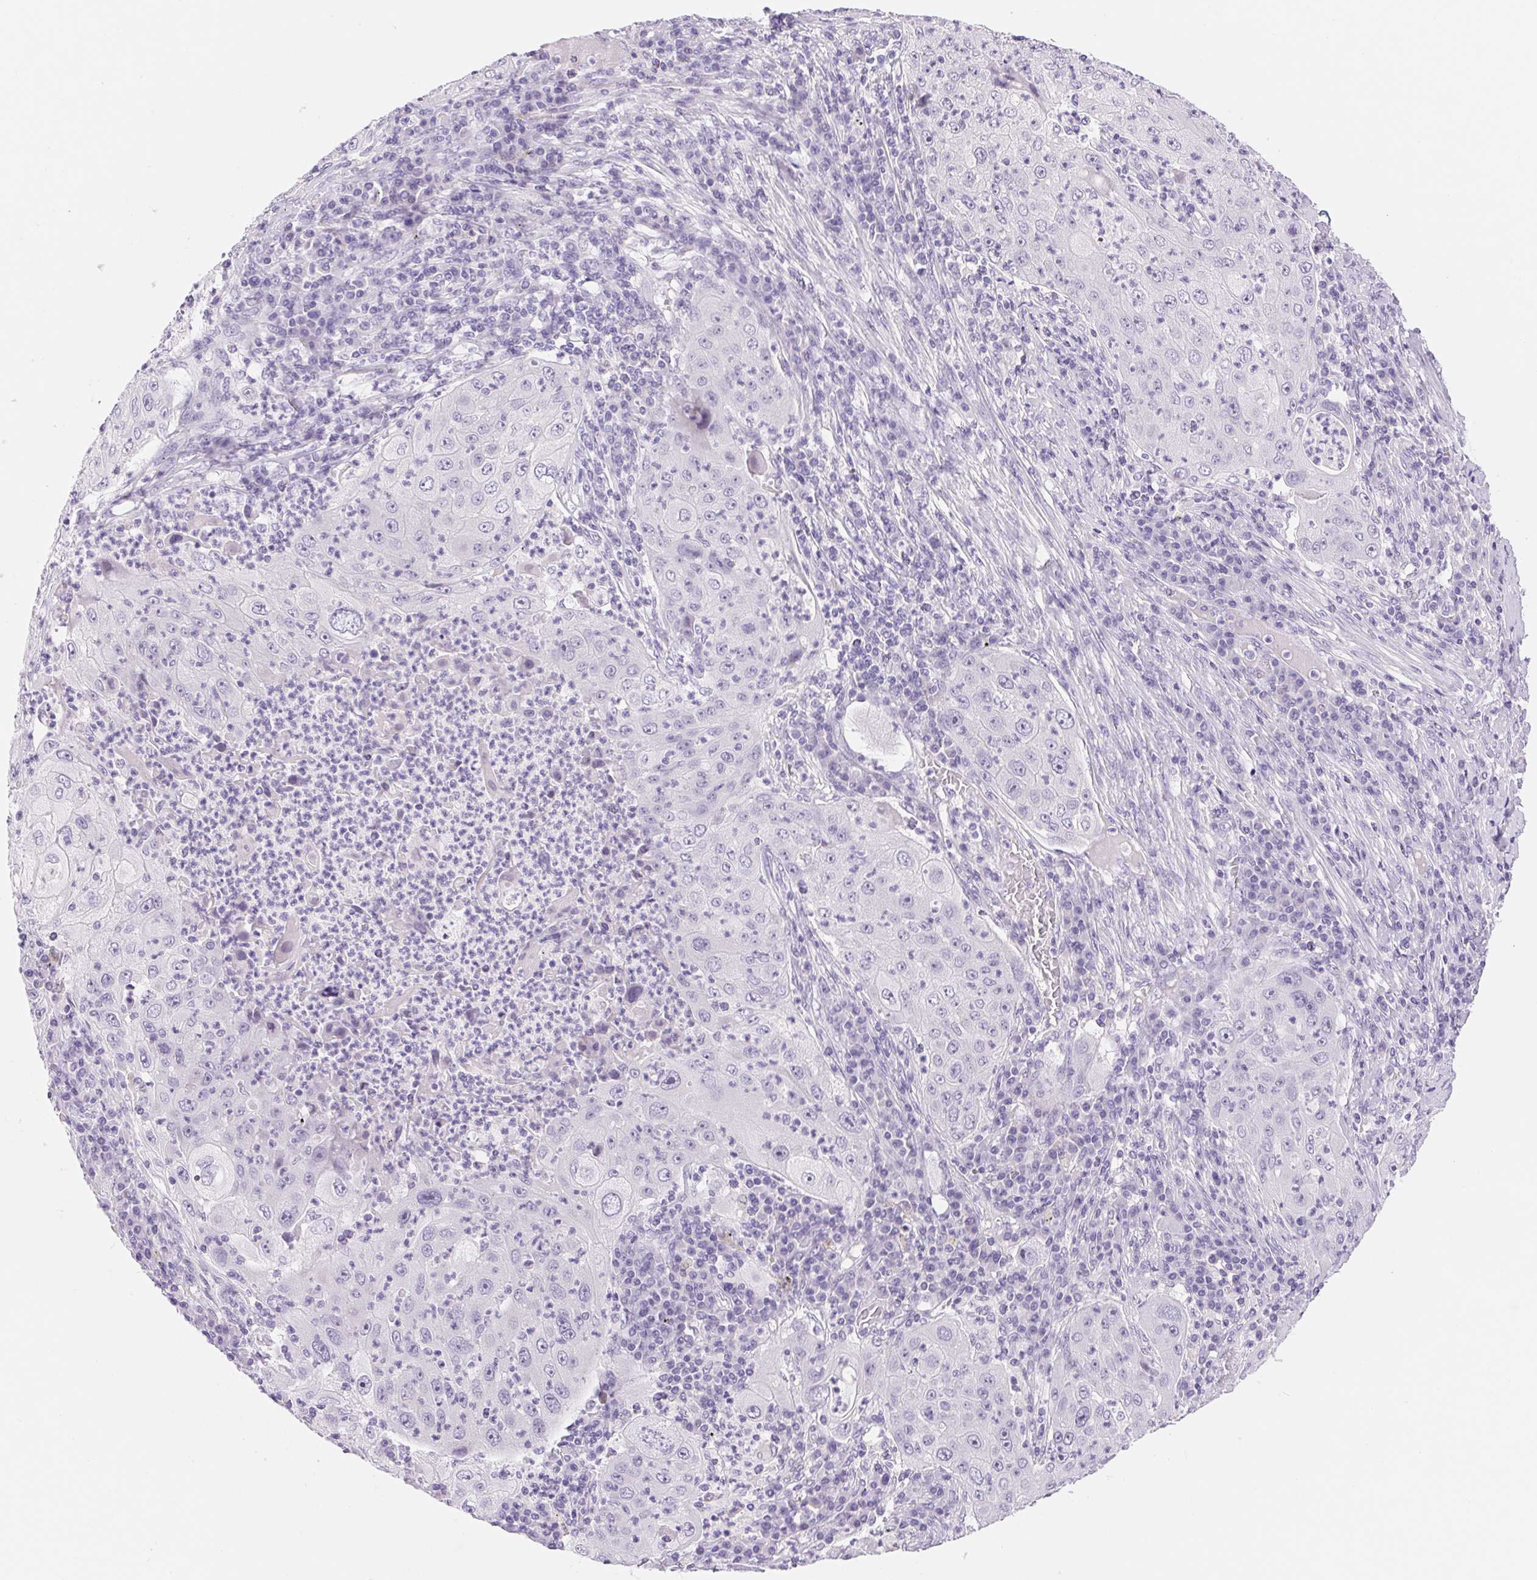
{"staining": {"intensity": "negative", "quantity": "none", "location": "none"}, "tissue": "lung cancer", "cell_type": "Tumor cells", "image_type": "cancer", "snomed": [{"axis": "morphology", "description": "Squamous cell carcinoma, NOS"}, {"axis": "topography", "description": "Lung"}], "caption": "DAB (3,3'-diaminobenzidine) immunohistochemical staining of human lung cancer exhibits no significant staining in tumor cells. (DAB immunohistochemistry (IHC) with hematoxylin counter stain).", "gene": "ASGR2", "patient": {"sex": "female", "age": 59}}